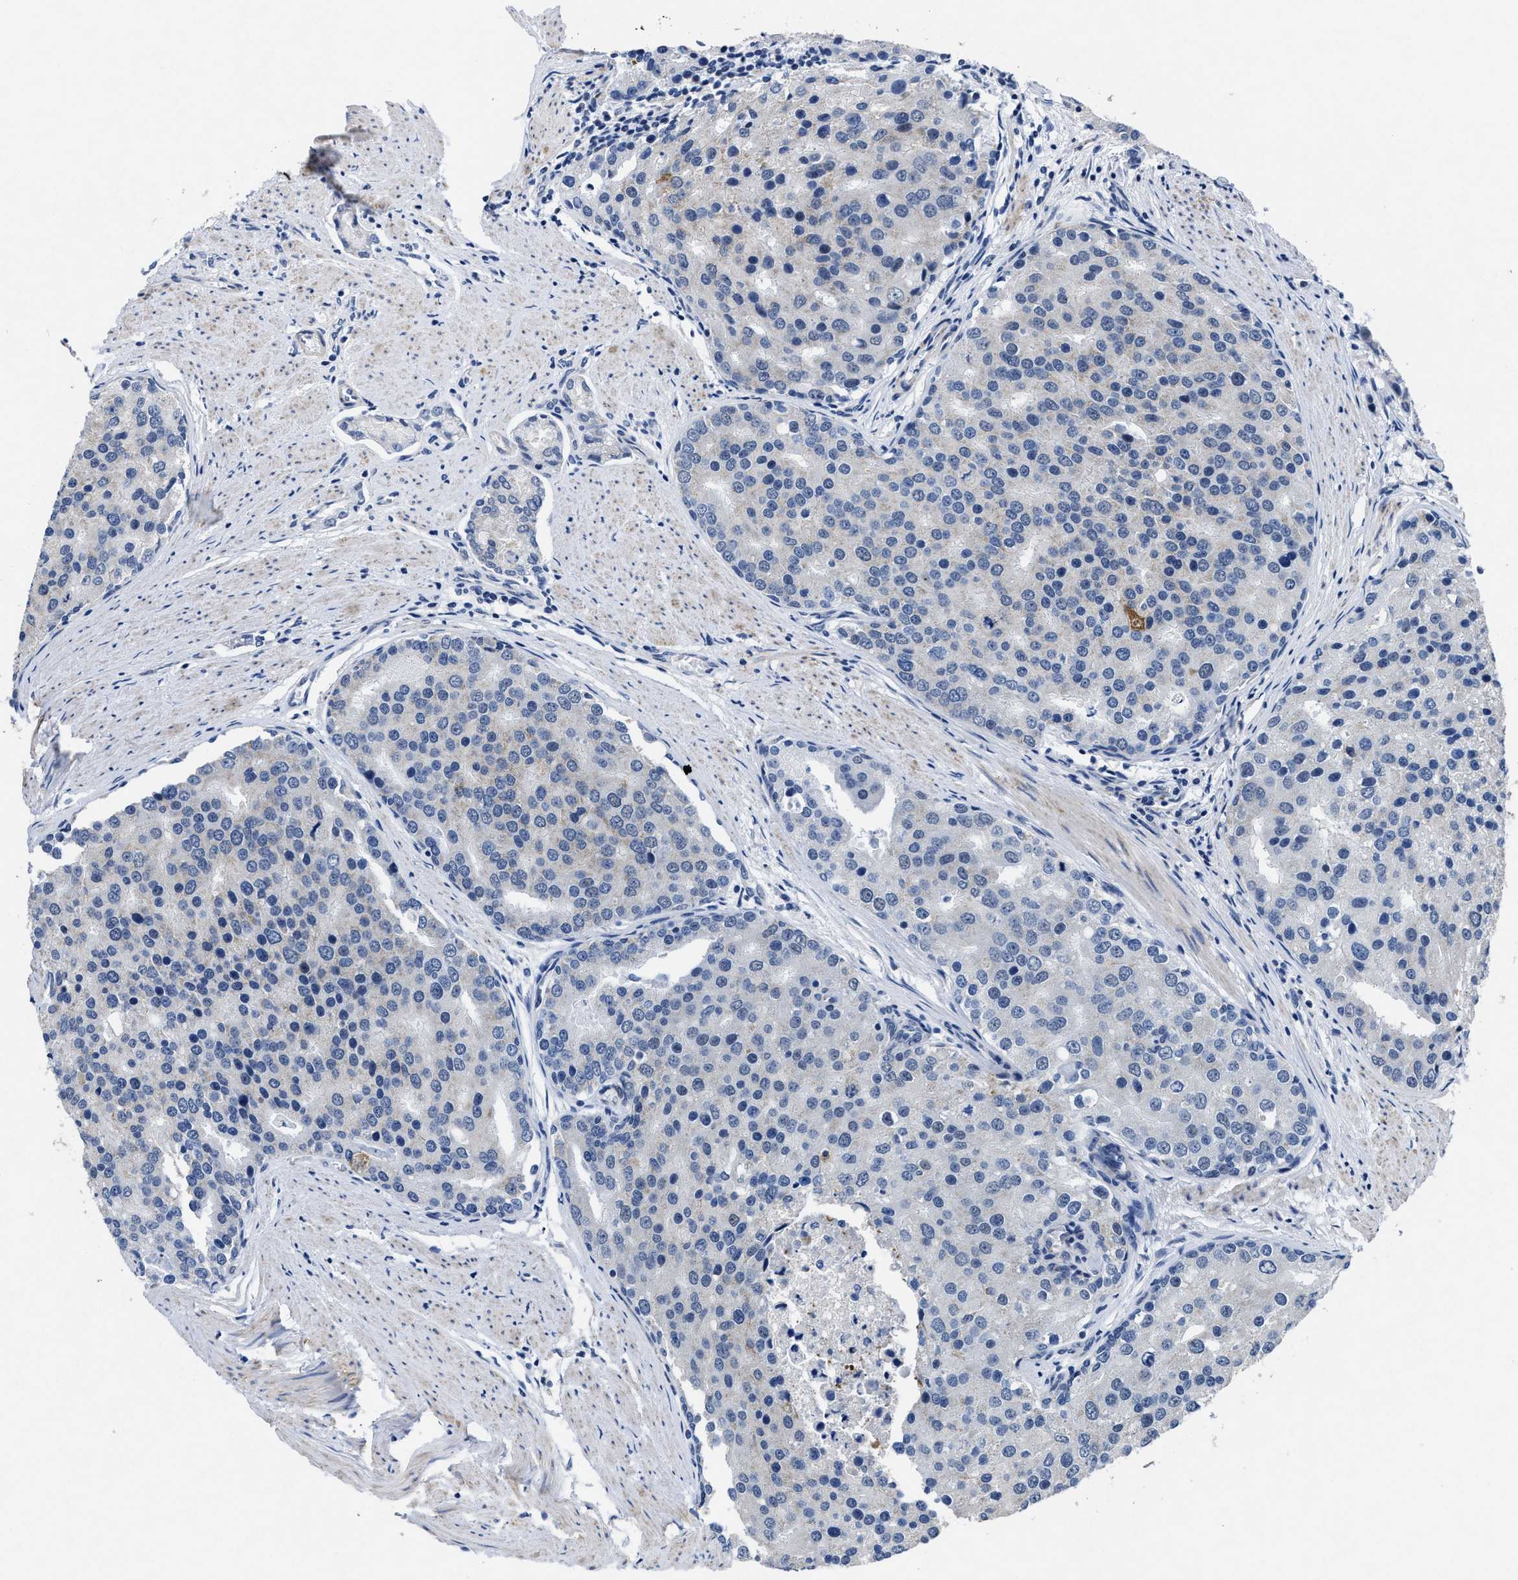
{"staining": {"intensity": "negative", "quantity": "none", "location": "none"}, "tissue": "prostate cancer", "cell_type": "Tumor cells", "image_type": "cancer", "snomed": [{"axis": "morphology", "description": "Adenocarcinoma, High grade"}, {"axis": "topography", "description": "Prostate"}], "caption": "Immunohistochemical staining of human prostate cancer (high-grade adenocarcinoma) shows no significant staining in tumor cells.", "gene": "ID3", "patient": {"sex": "male", "age": 50}}